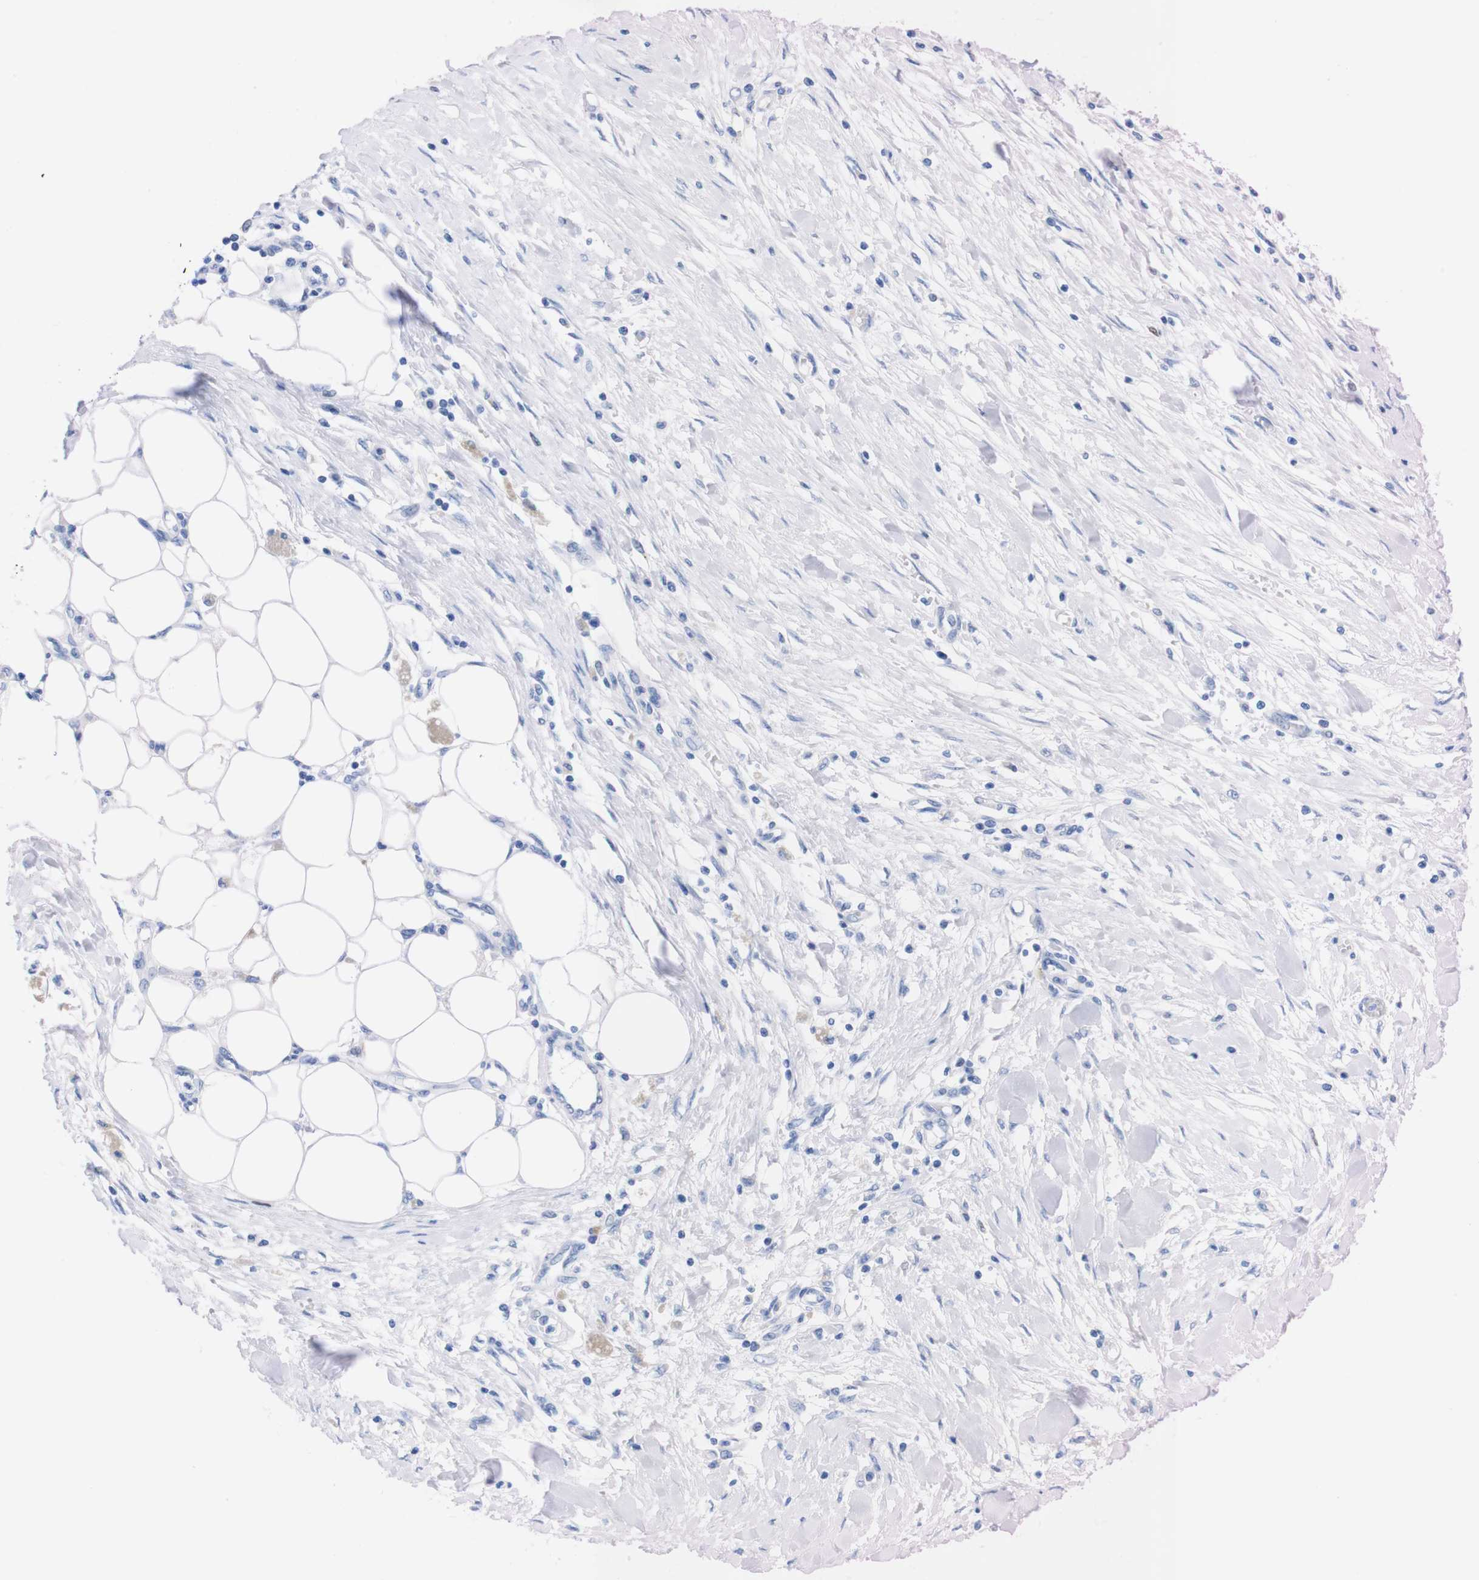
{"staining": {"intensity": "negative", "quantity": "none", "location": "none"}, "tissue": "pancreatic cancer", "cell_type": "Tumor cells", "image_type": "cancer", "snomed": [{"axis": "morphology", "description": "Adenocarcinoma, NOS"}, {"axis": "topography", "description": "Pancreas"}], "caption": "Immunohistochemistry (IHC) of human pancreatic cancer (adenocarcinoma) shows no staining in tumor cells. Nuclei are stained in blue.", "gene": "P2RY12", "patient": {"sex": "female", "age": 70}}